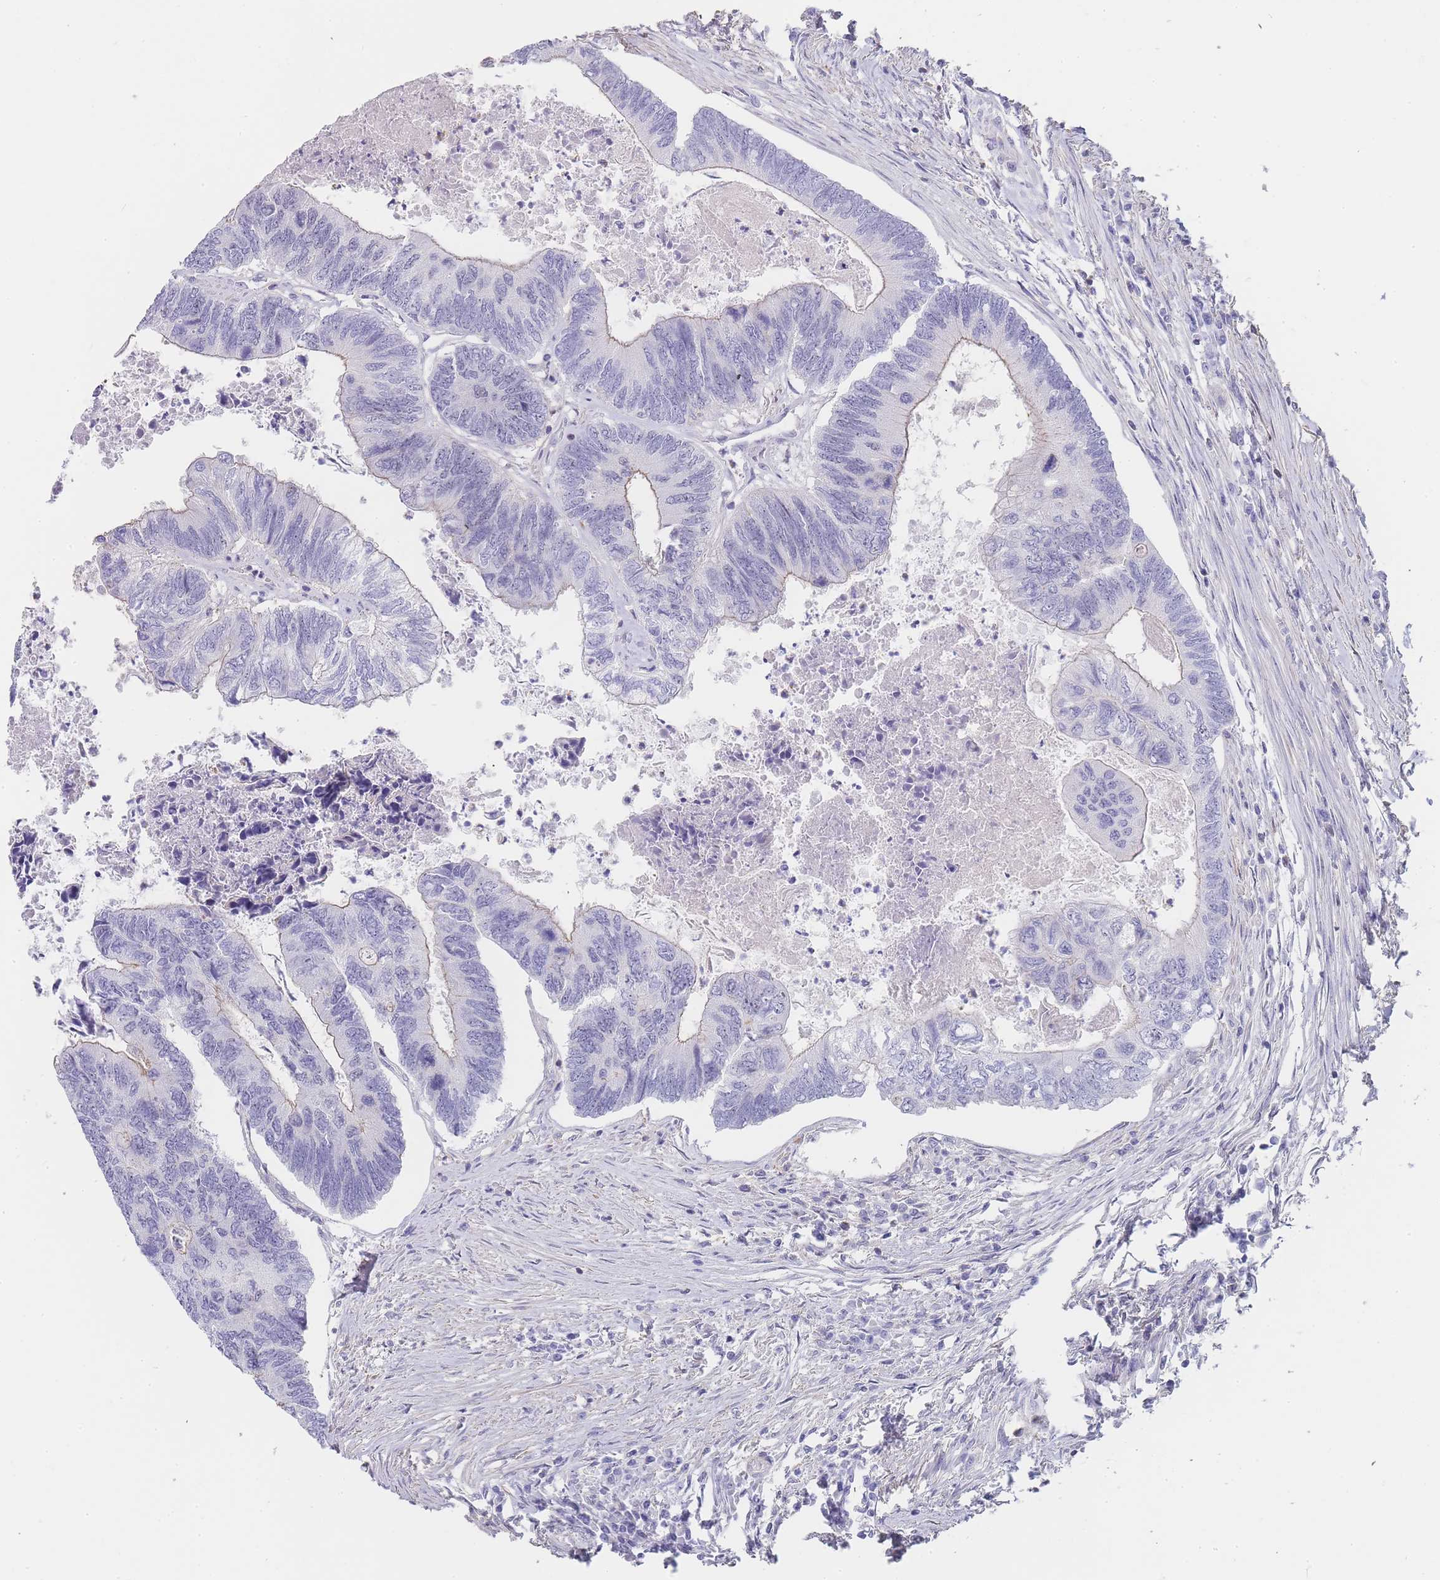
{"staining": {"intensity": "weak", "quantity": "<25%", "location": "cytoplasmic/membranous"}, "tissue": "colorectal cancer", "cell_type": "Tumor cells", "image_type": "cancer", "snomed": [{"axis": "morphology", "description": "Adenocarcinoma, NOS"}, {"axis": "topography", "description": "Colon"}], "caption": "Immunohistochemistry (IHC) photomicrograph of neoplastic tissue: adenocarcinoma (colorectal) stained with DAB (3,3'-diaminobenzidine) demonstrates no significant protein expression in tumor cells. (Brightfield microscopy of DAB IHC at high magnification).", "gene": "NOP14", "patient": {"sex": "female", "age": 67}}